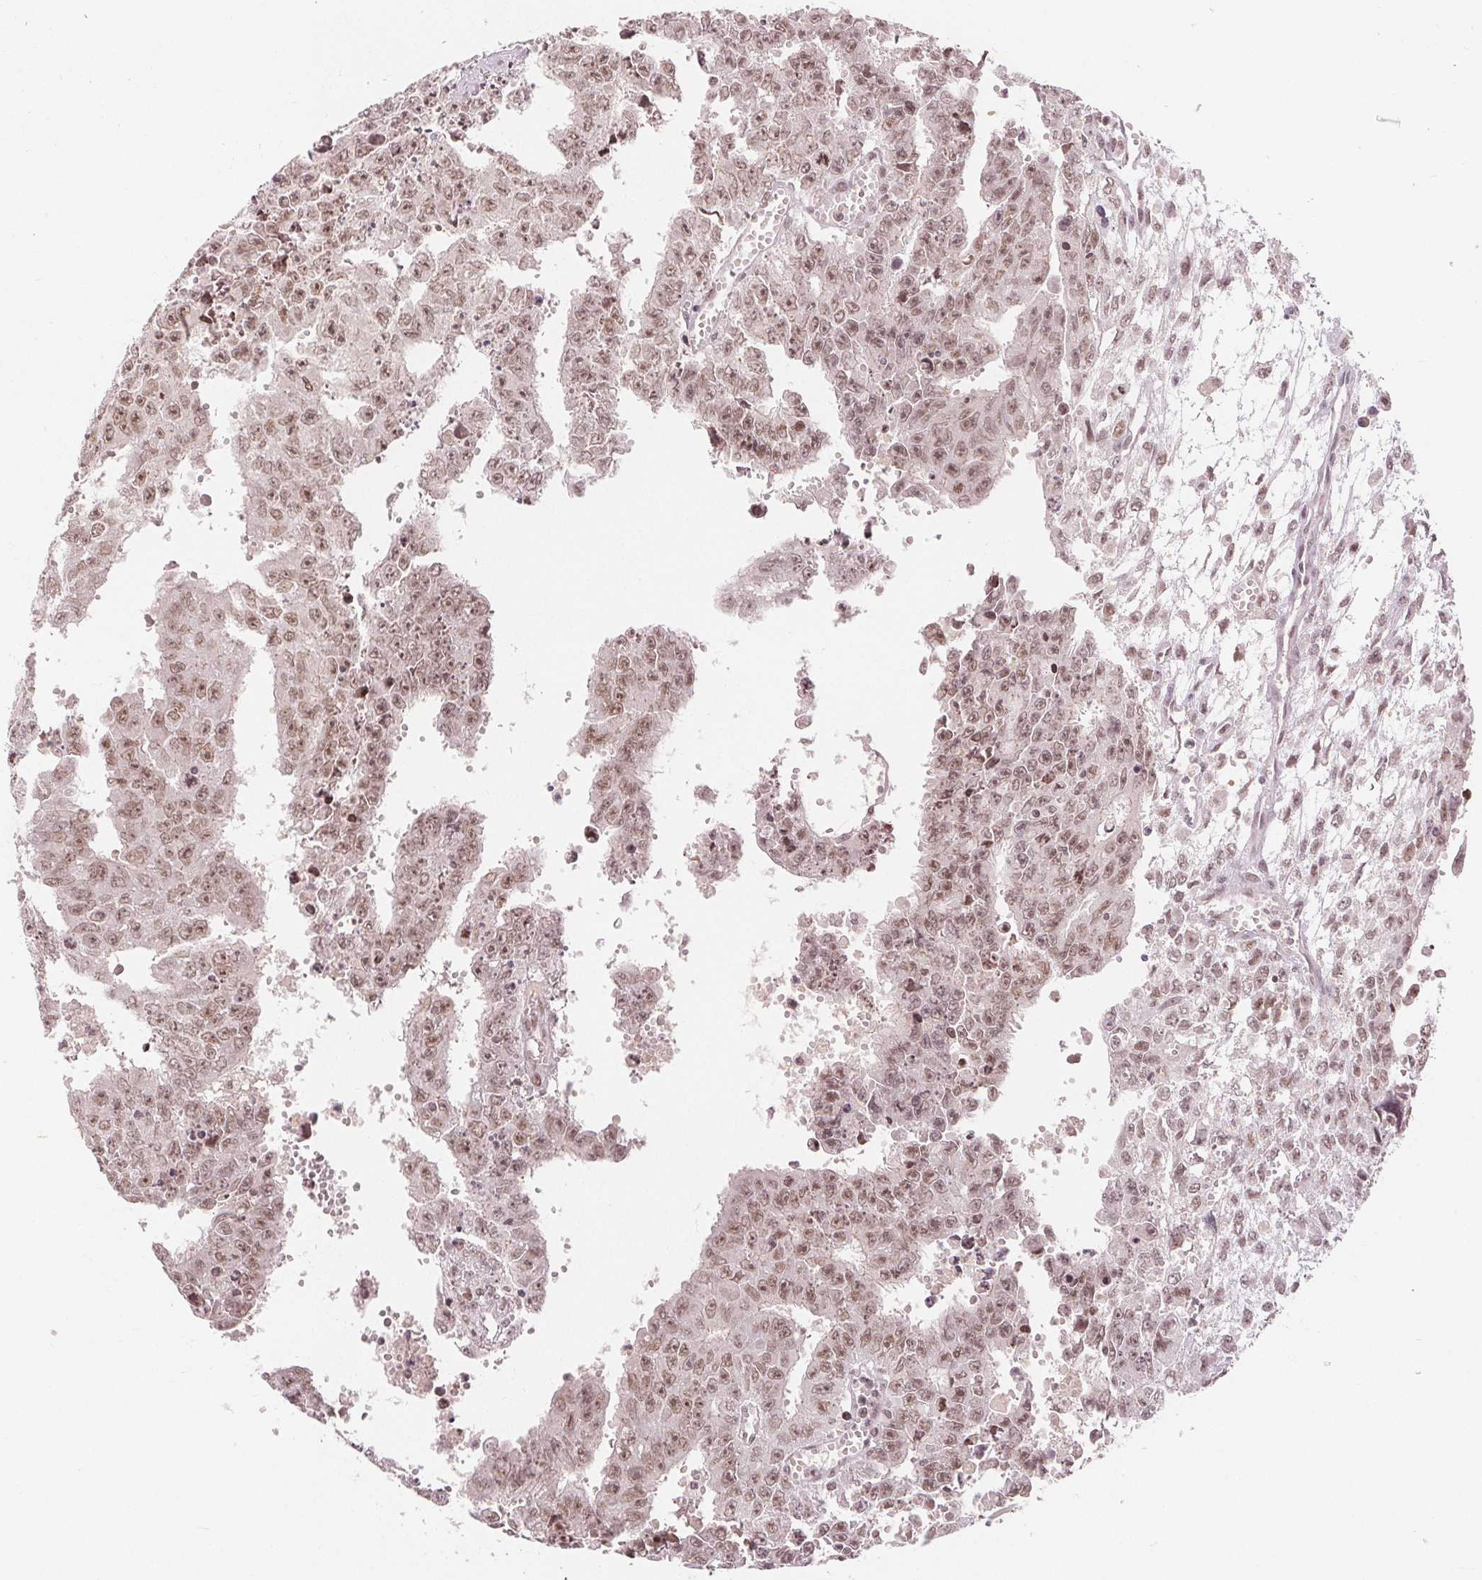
{"staining": {"intensity": "moderate", "quantity": ">75%", "location": "nuclear"}, "tissue": "testis cancer", "cell_type": "Tumor cells", "image_type": "cancer", "snomed": [{"axis": "morphology", "description": "Carcinoma, Embryonal, NOS"}, {"axis": "morphology", "description": "Teratoma, malignant, NOS"}, {"axis": "topography", "description": "Testis"}], "caption": "Moderate nuclear staining for a protein is seen in about >75% of tumor cells of testis embryonal carcinoma using immunohistochemistry (IHC).", "gene": "DEK", "patient": {"sex": "male", "age": 24}}